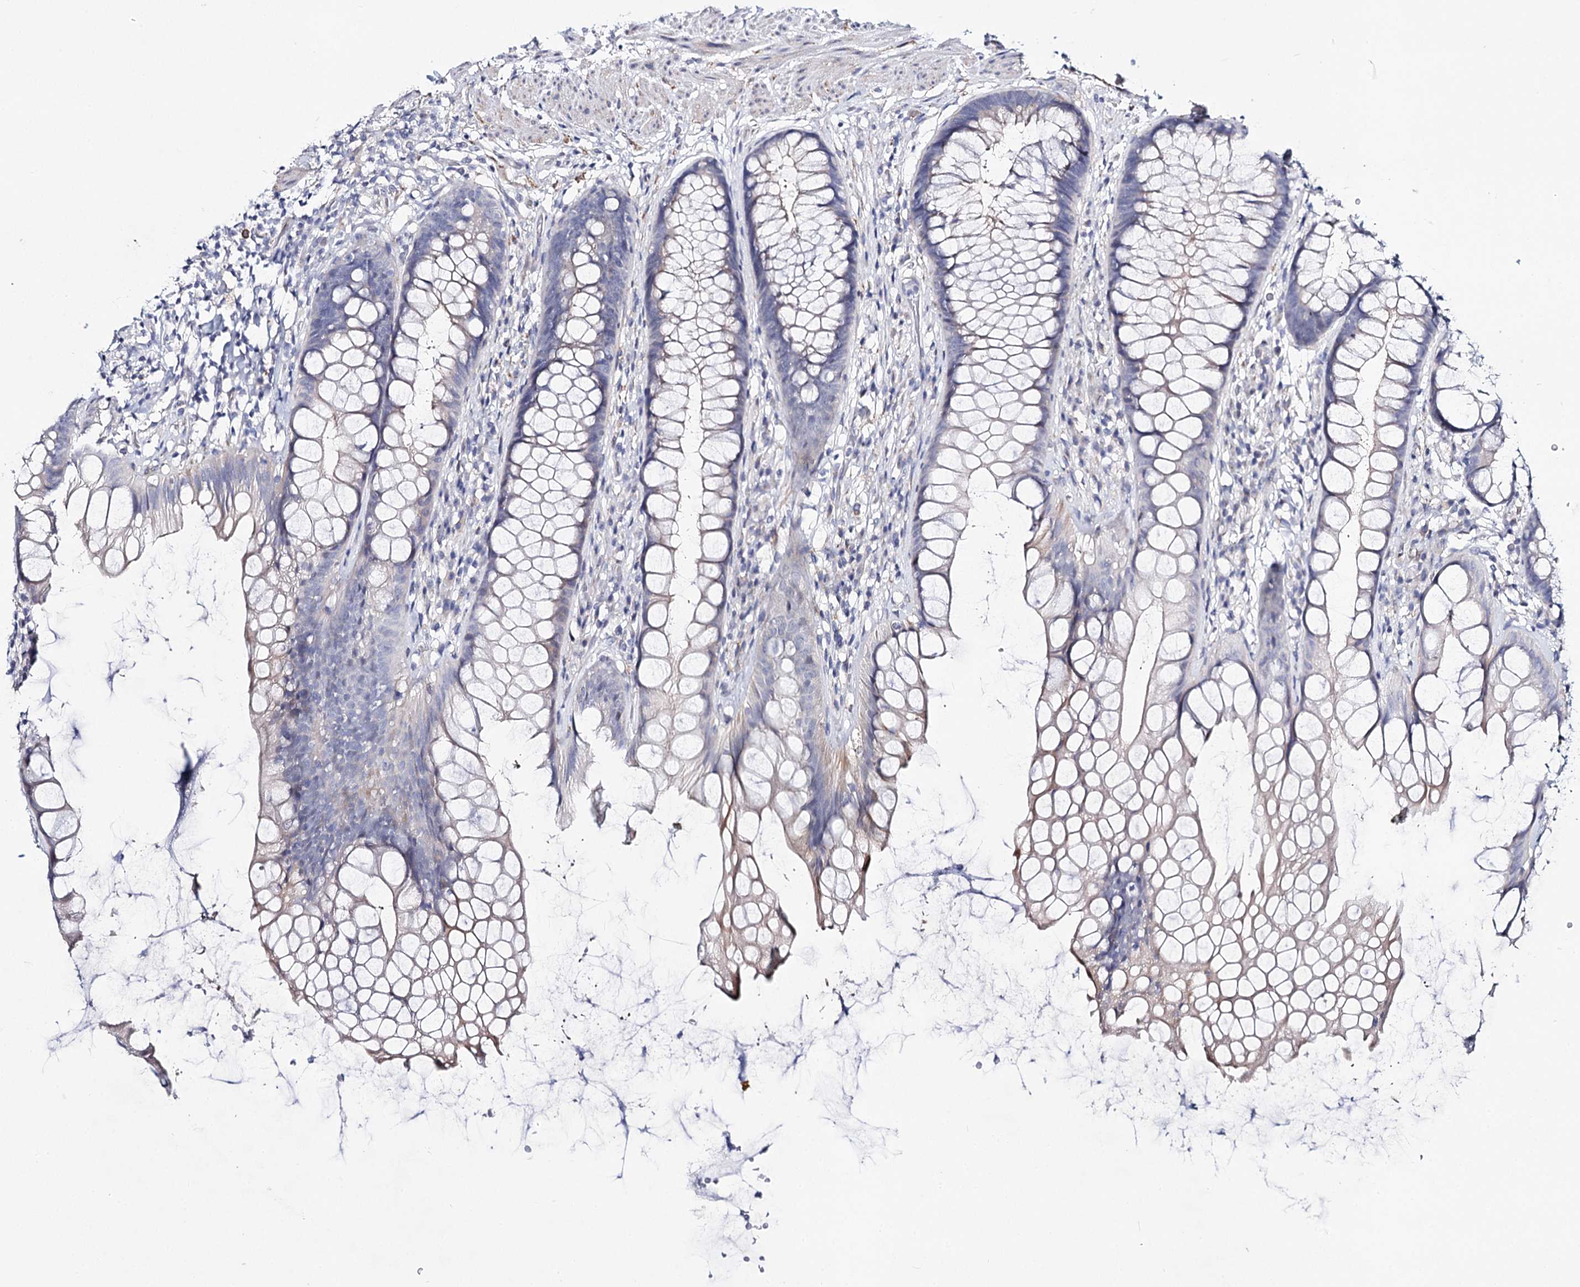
{"staining": {"intensity": "weak", "quantity": "<25%", "location": "cytoplasmic/membranous"}, "tissue": "rectum", "cell_type": "Glandular cells", "image_type": "normal", "snomed": [{"axis": "morphology", "description": "Normal tissue, NOS"}, {"axis": "topography", "description": "Rectum"}], "caption": "Benign rectum was stained to show a protein in brown. There is no significant expression in glandular cells. (Stains: DAB (3,3'-diaminobenzidine) immunohistochemistry with hematoxylin counter stain, Microscopy: brightfield microscopy at high magnification).", "gene": "TEX12", "patient": {"sex": "male", "age": 74}}